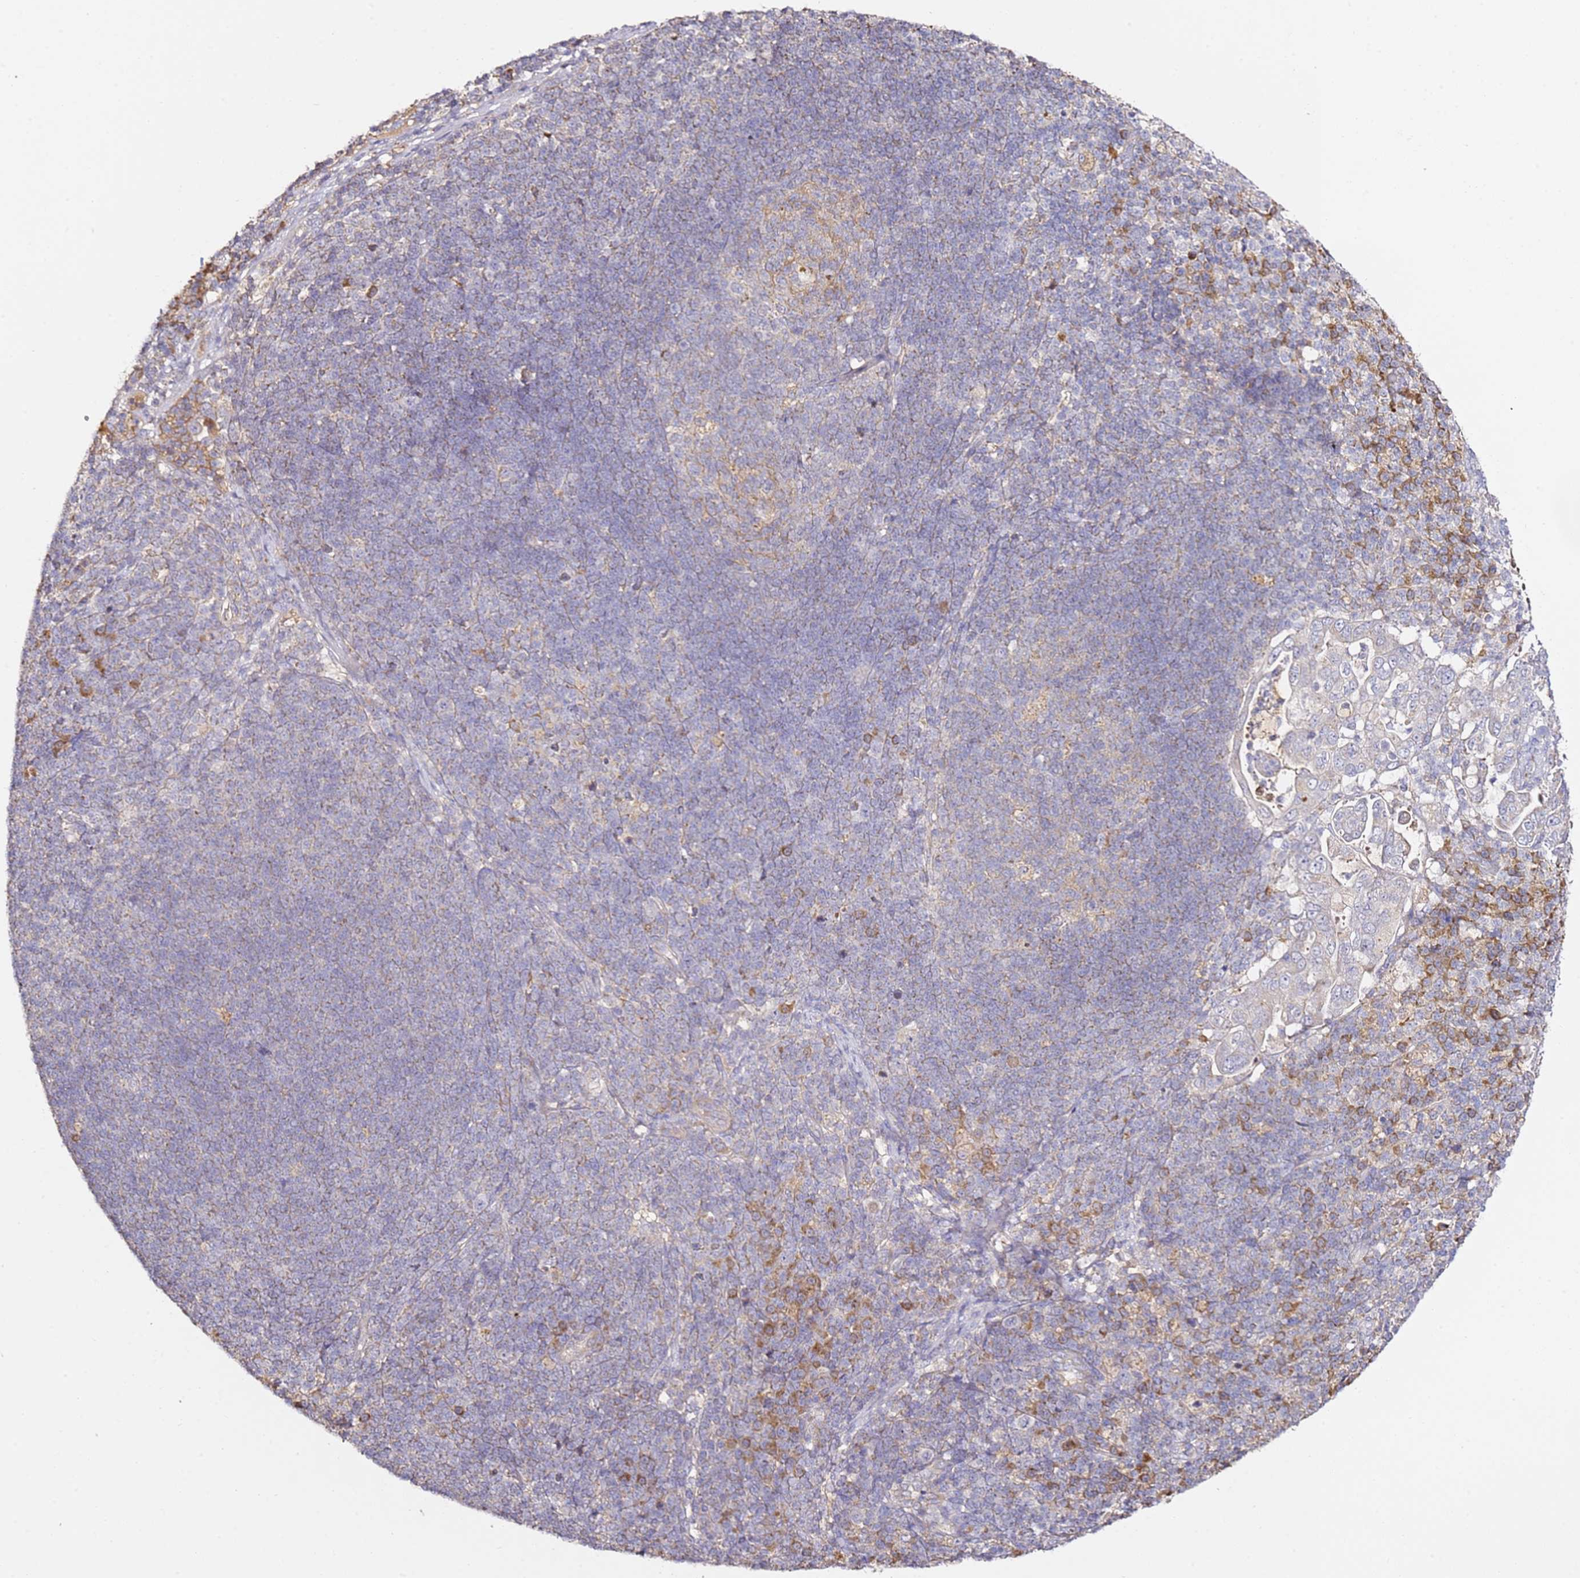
{"staining": {"intensity": "negative", "quantity": "none", "location": "none"}, "tissue": "pancreatic cancer", "cell_type": "Tumor cells", "image_type": "cancer", "snomed": [{"axis": "morphology", "description": "Normal tissue, NOS"}, {"axis": "morphology", "description": "Adenocarcinoma, NOS"}, {"axis": "topography", "description": "Lymph node"}, {"axis": "topography", "description": "Pancreas"}], "caption": "Immunohistochemistry (IHC) of human pancreatic cancer (adenocarcinoma) displays no staining in tumor cells.", "gene": "OR2B11", "patient": {"sex": "female", "age": 67}}